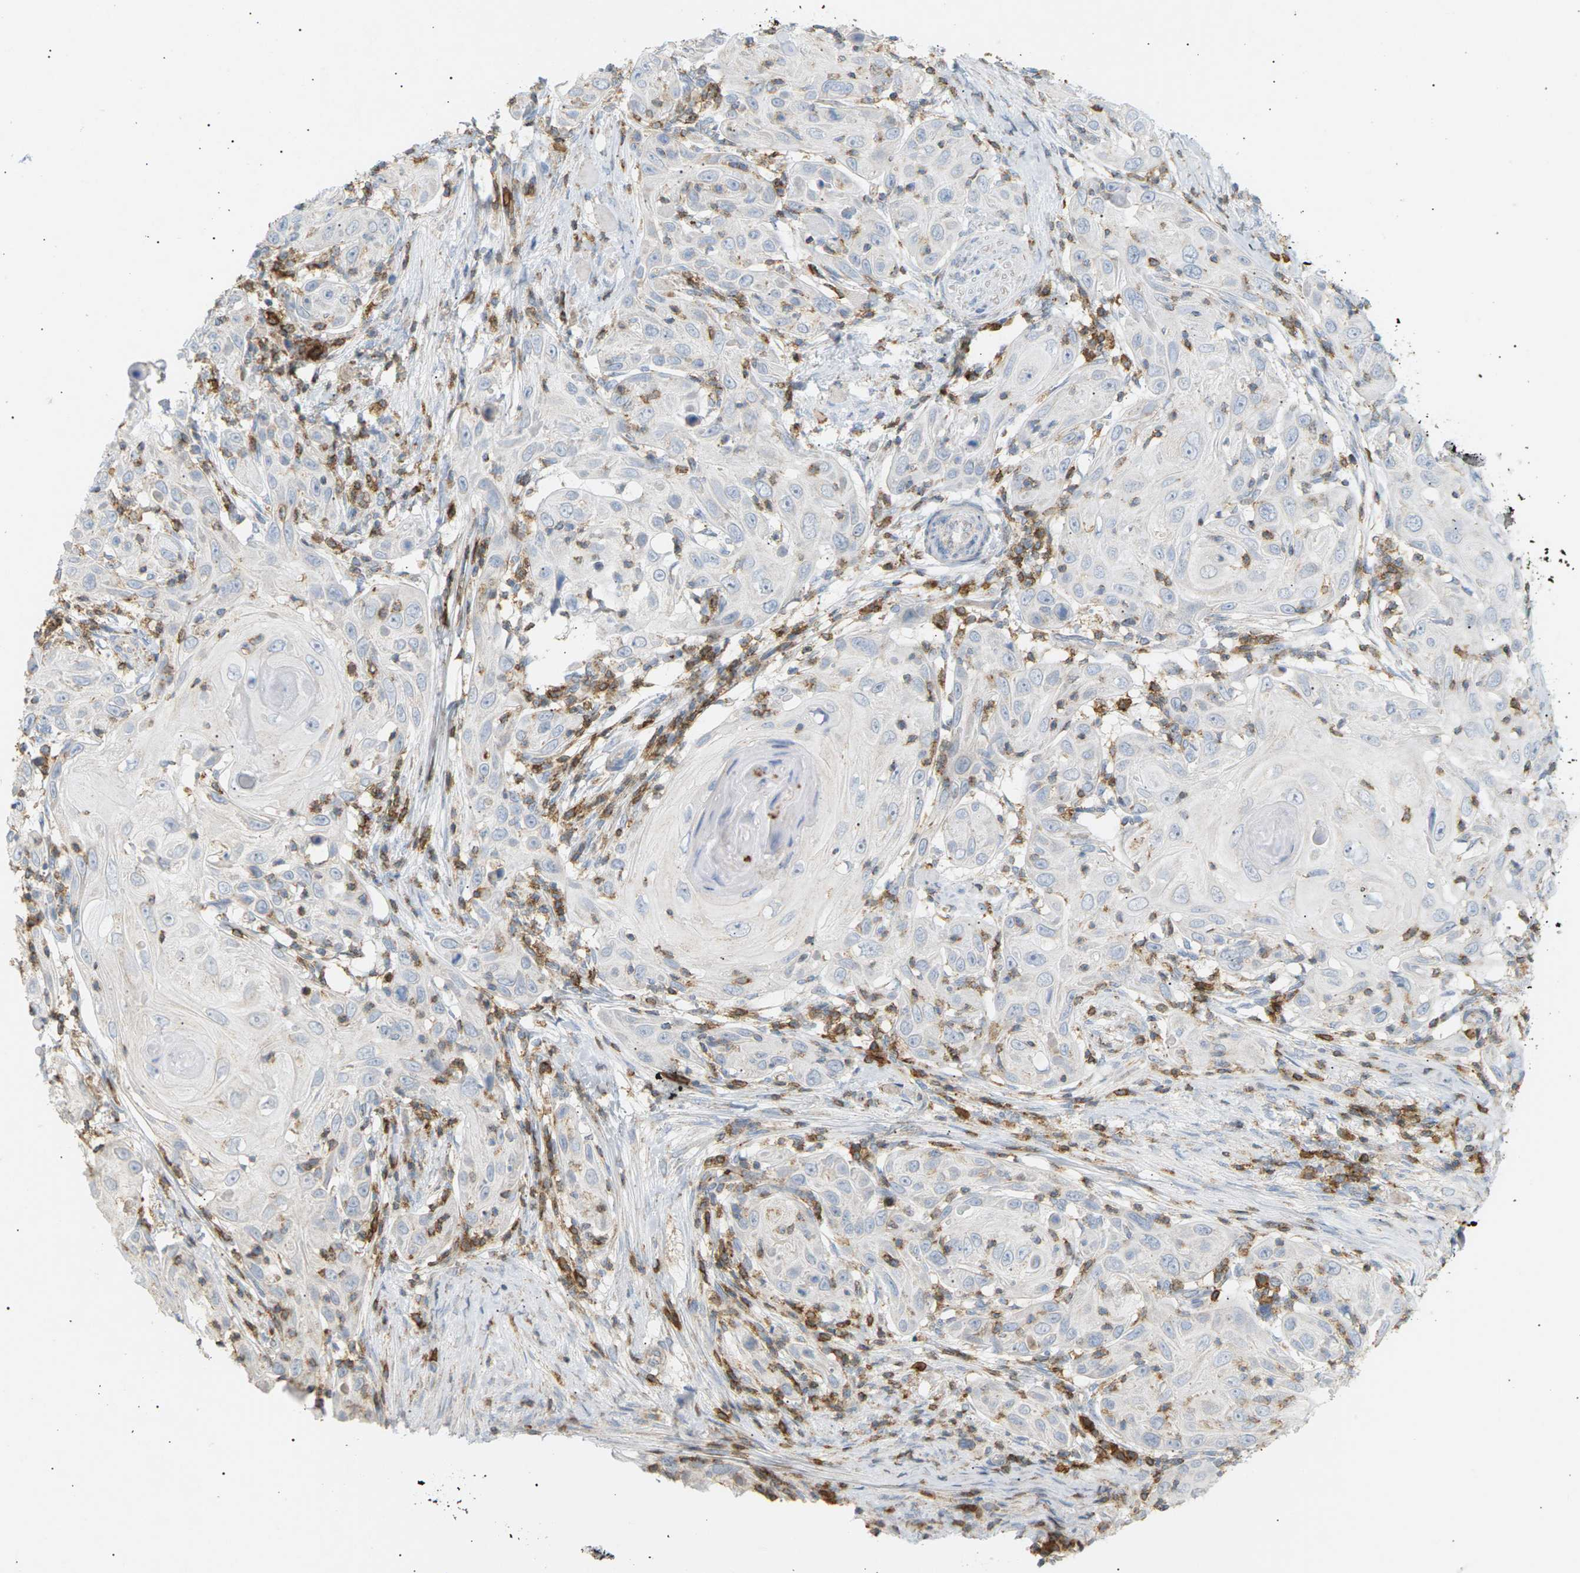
{"staining": {"intensity": "negative", "quantity": "none", "location": "none"}, "tissue": "skin cancer", "cell_type": "Tumor cells", "image_type": "cancer", "snomed": [{"axis": "morphology", "description": "Squamous cell carcinoma, NOS"}, {"axis": "topography", "description": "Skin"}], "caption": "The immunohistochemistry (IHC) photomicrograph has no significant expression in tumor cells of skin cancer (squamous cell carcinoma) tissue.", "gene": "LIME1", "patient": {"sex": "female", "age": 88}}